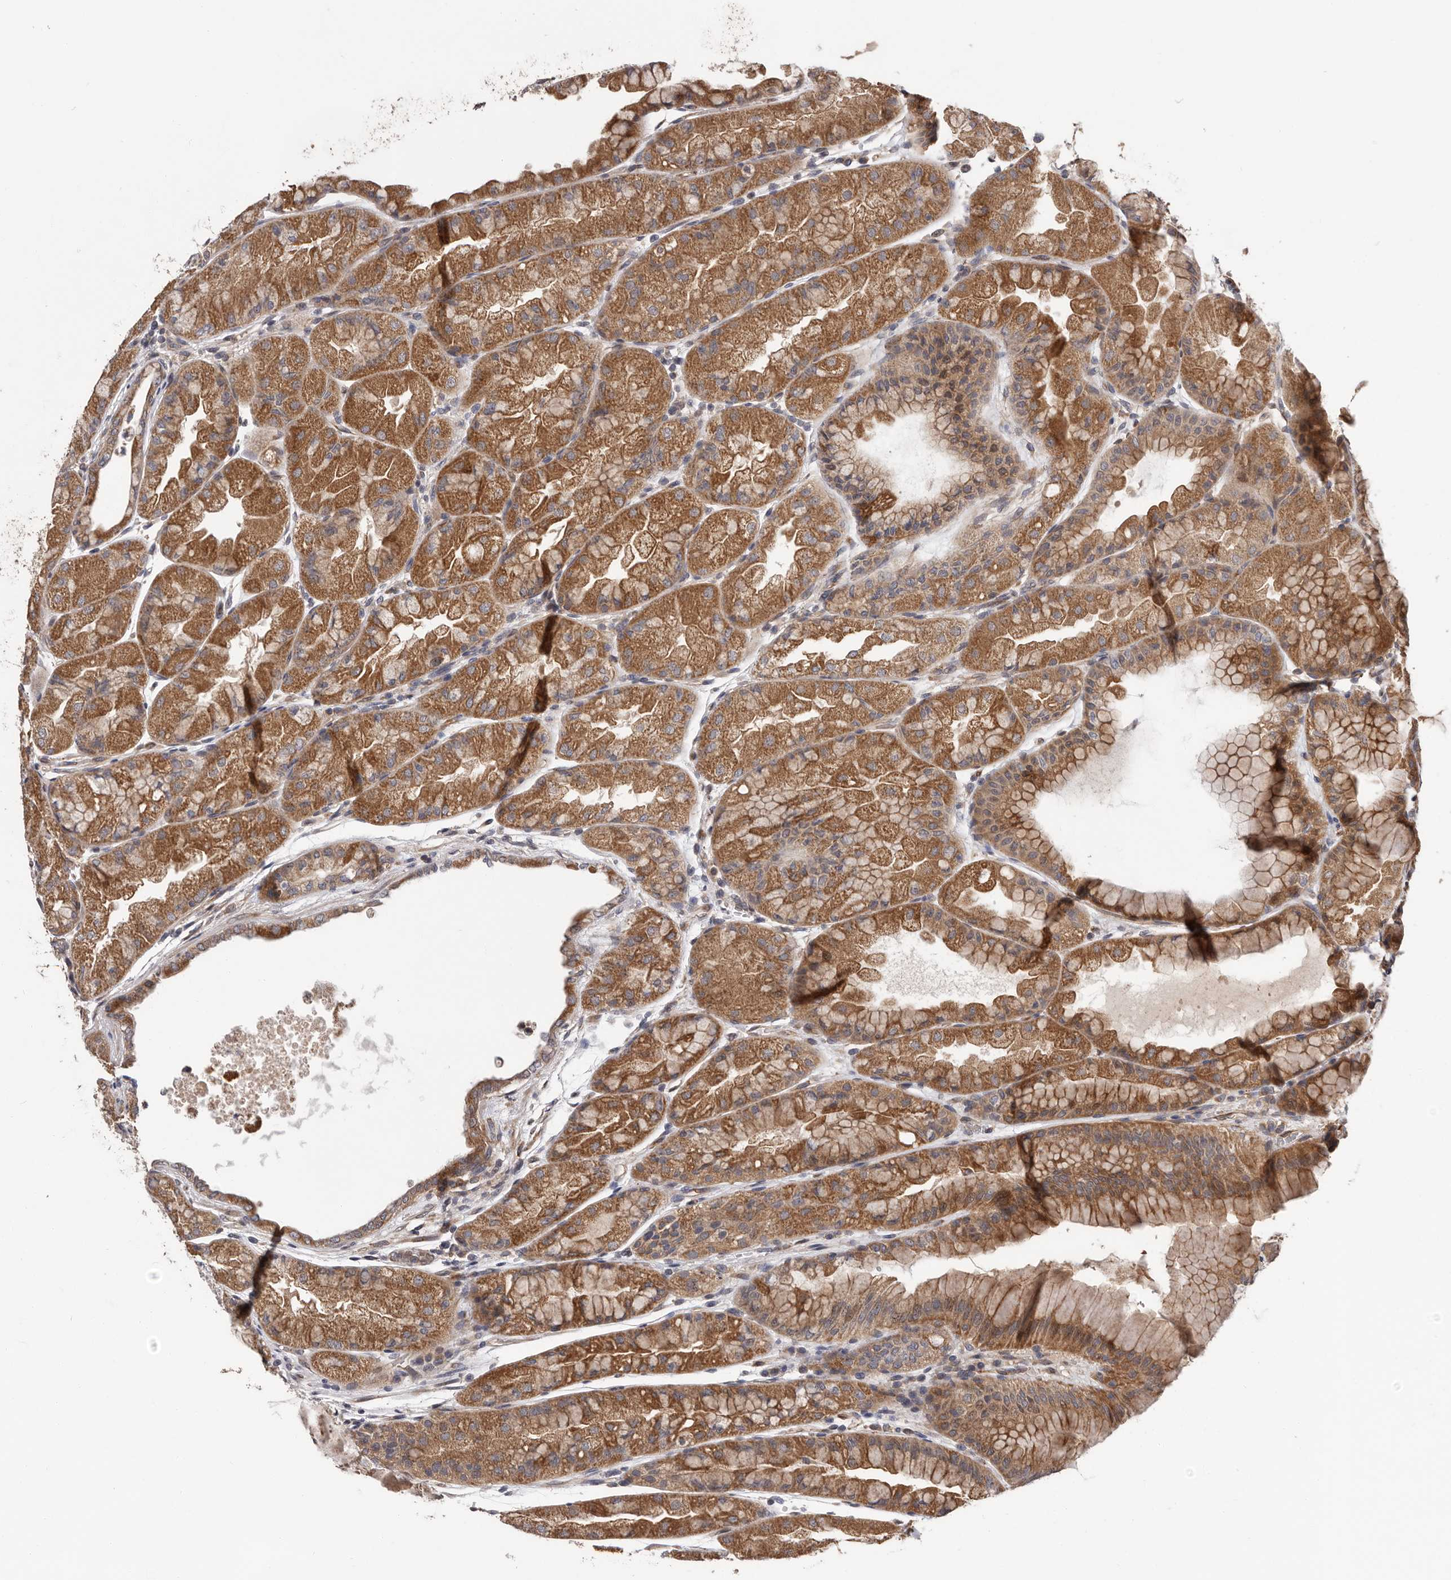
{"staining": {"intensity": "moderate", "quantity": ">75%", "location": "cytoplasmic/membranous"}, "tissue": "stomach", "cell_type": "Glandular cells", "image_type": "normal", "snomed": [{"axis": "morphology", "description": "Normal tissue, NOS"}, {"axis": "topography", "description": "Stomach, upper"}], "caption": "High-power microscopy captured an immunohistochemistry image of benign stomach, revealing moderate cytoplasmic/membranous positivity in about >75% of glandular cells. (DAB (3,3'-diaminobenzidine) IHC, brown staining for protein, blue staining for nuclei).", "gene": "VPS37A", "patient": {"sex": "male", "age": 47}}